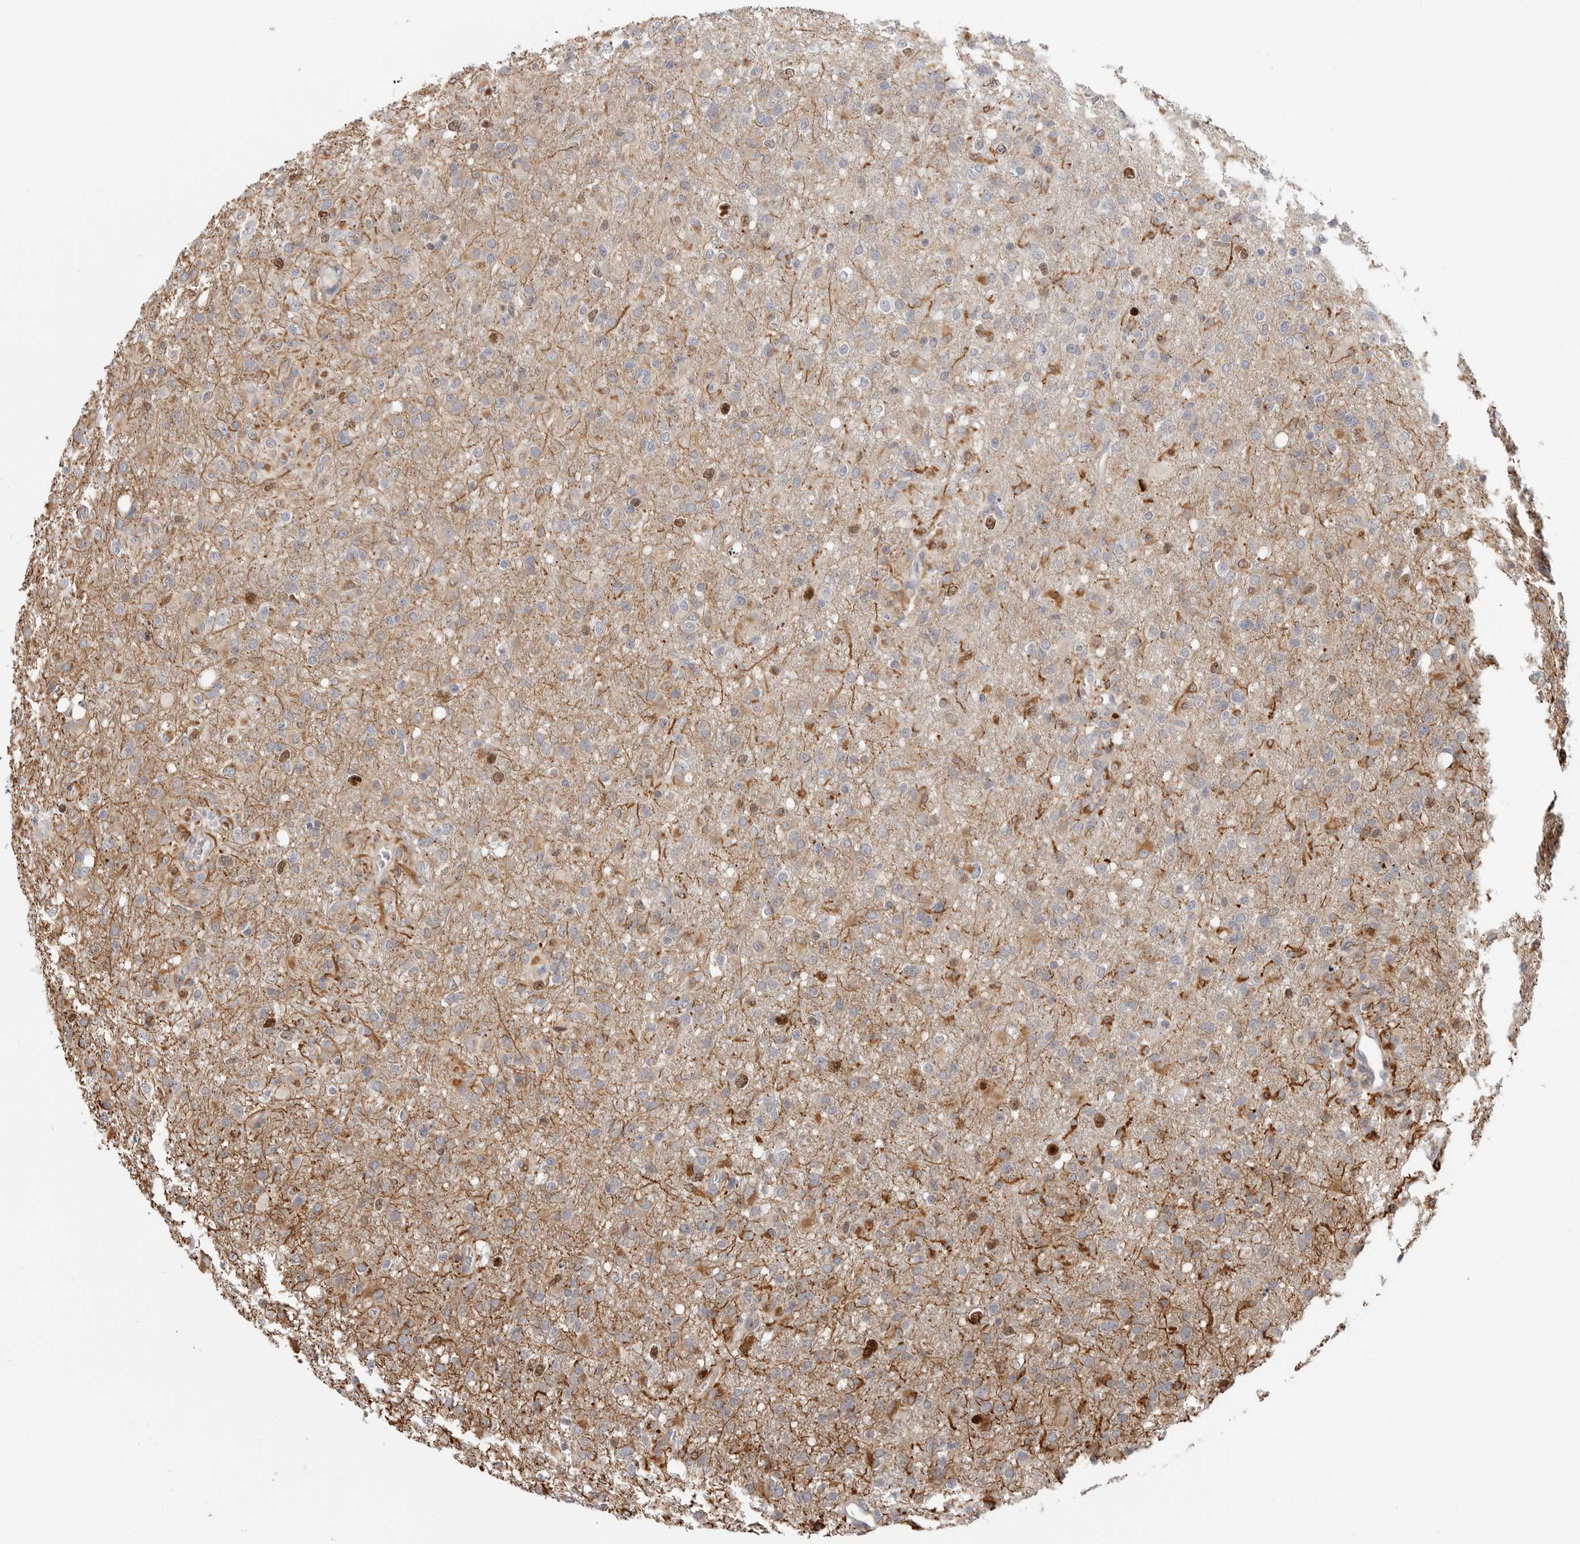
{"staining": {"intensity": "strong", "quantity": "<25%", "location": "cytoplasmic/membranous,nuclear"}, "tissue": "glioma", "cell_type": "Tumor cells", "image_type": "cancer", "snomed": [{"axis": "morphology", "description": "Glioma, malignant, High grade"}, {"axis": "topography", "description": "Brain"}], "caption": "About <25% of tumor cells in glioma demonstrate strong cytoplasmic/membranous and nuclear protein expression as visualized by brown immunohistochemical staining.", "gene": "TOP2A", "patient": {"sex": "female", "age": 57}}